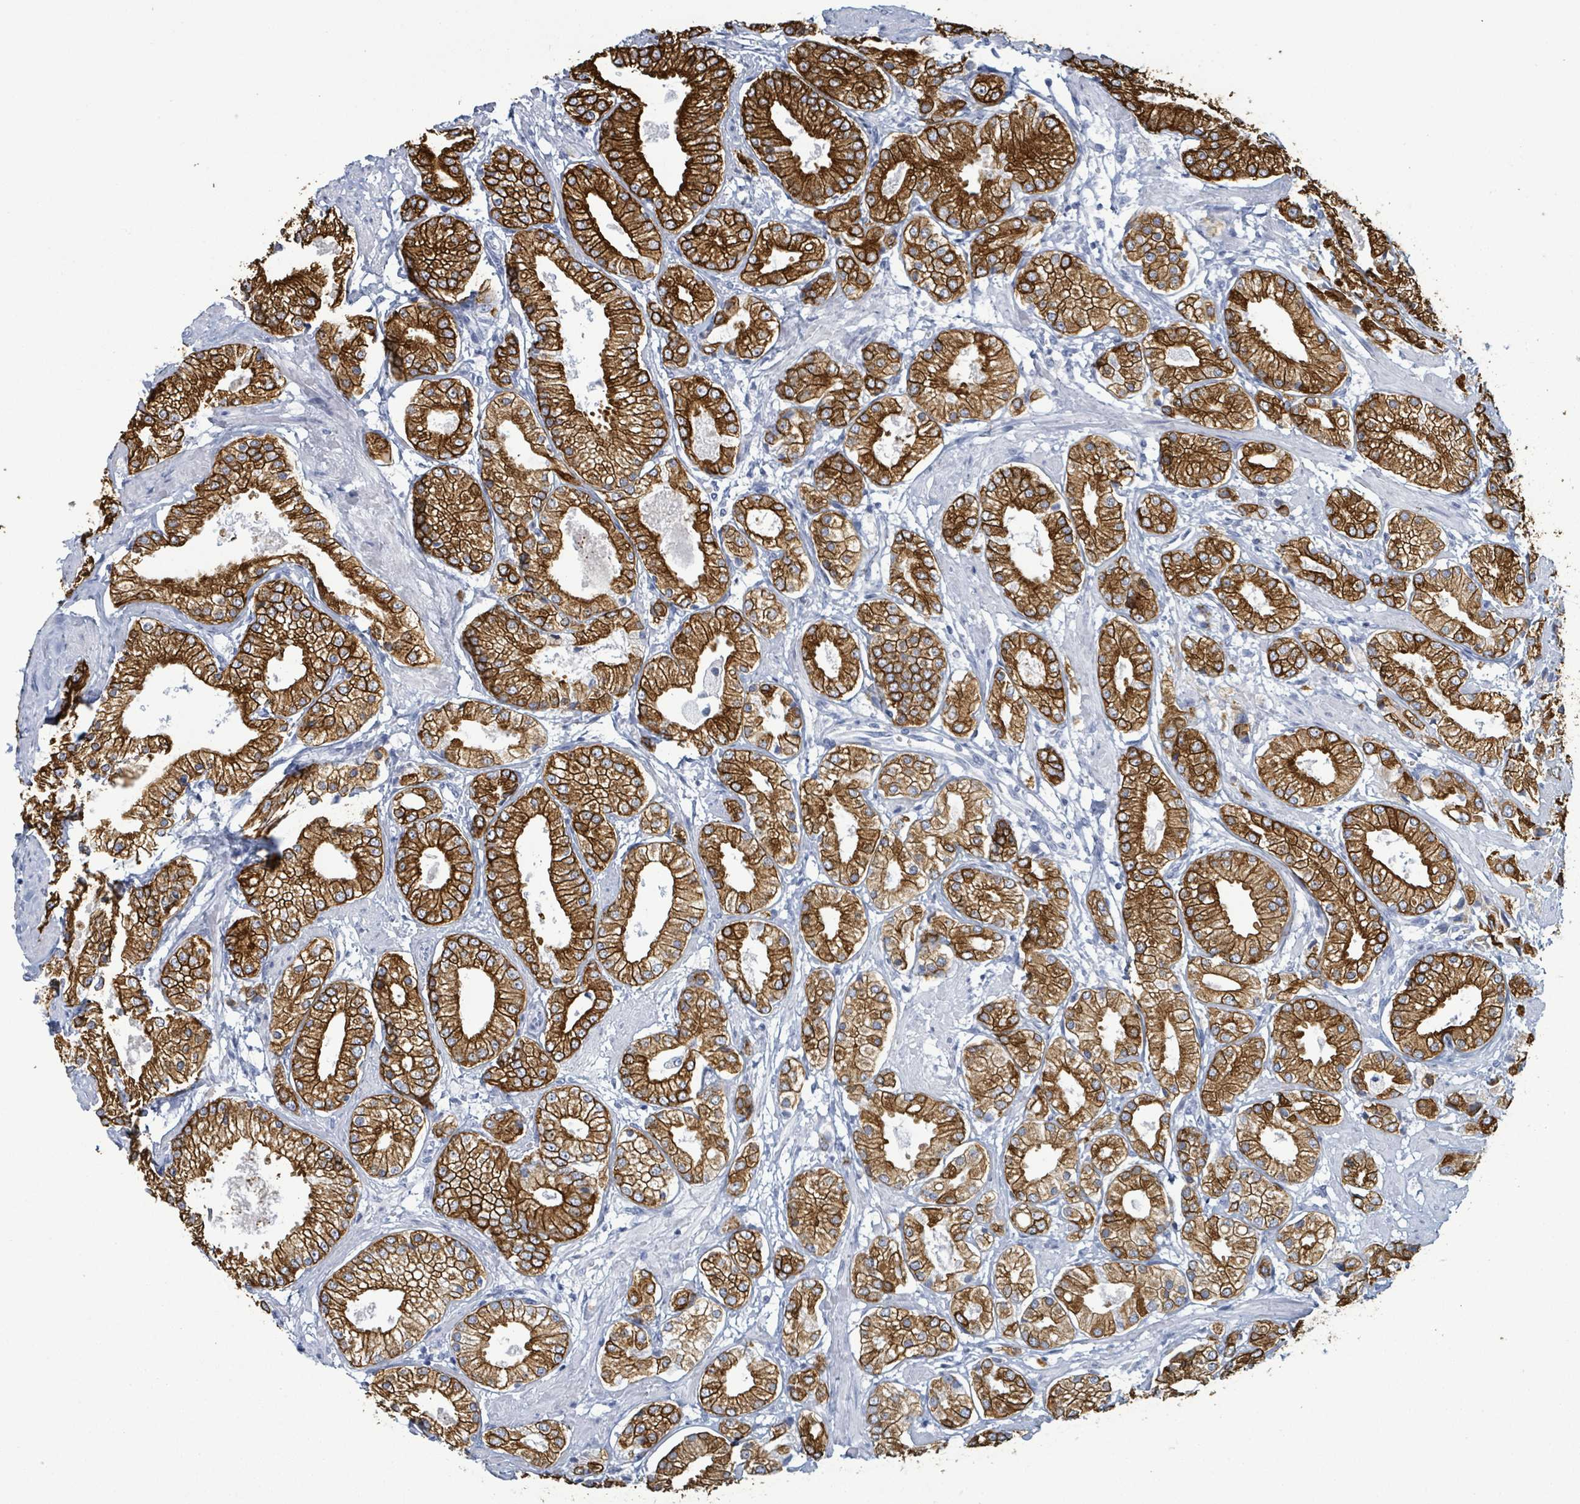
{"staining": {"intensity": "strong", "quantity": ">75%", "location": "cytoplasmic/membranous"}, "tissue": "prostate cancer", "cell_type": "Tumor cells", "image_type": "cancer", "snomed": [{"axis": "morphology", "description": "Adenocarcinoma, High grade"}, {"axis": "topography", "description": "Prostate and seminal vesicle, NOS"}], "caption": "Immunohistochemical staining of high-grade adenocarcinoma (prostate) shows high levels of strong cytoplasmic/membranous staining in about >75% of tumor cells. Nuclei are stained in blue.", "gene": "KRT8", "patient": {"sex": "male", "age": 64}}